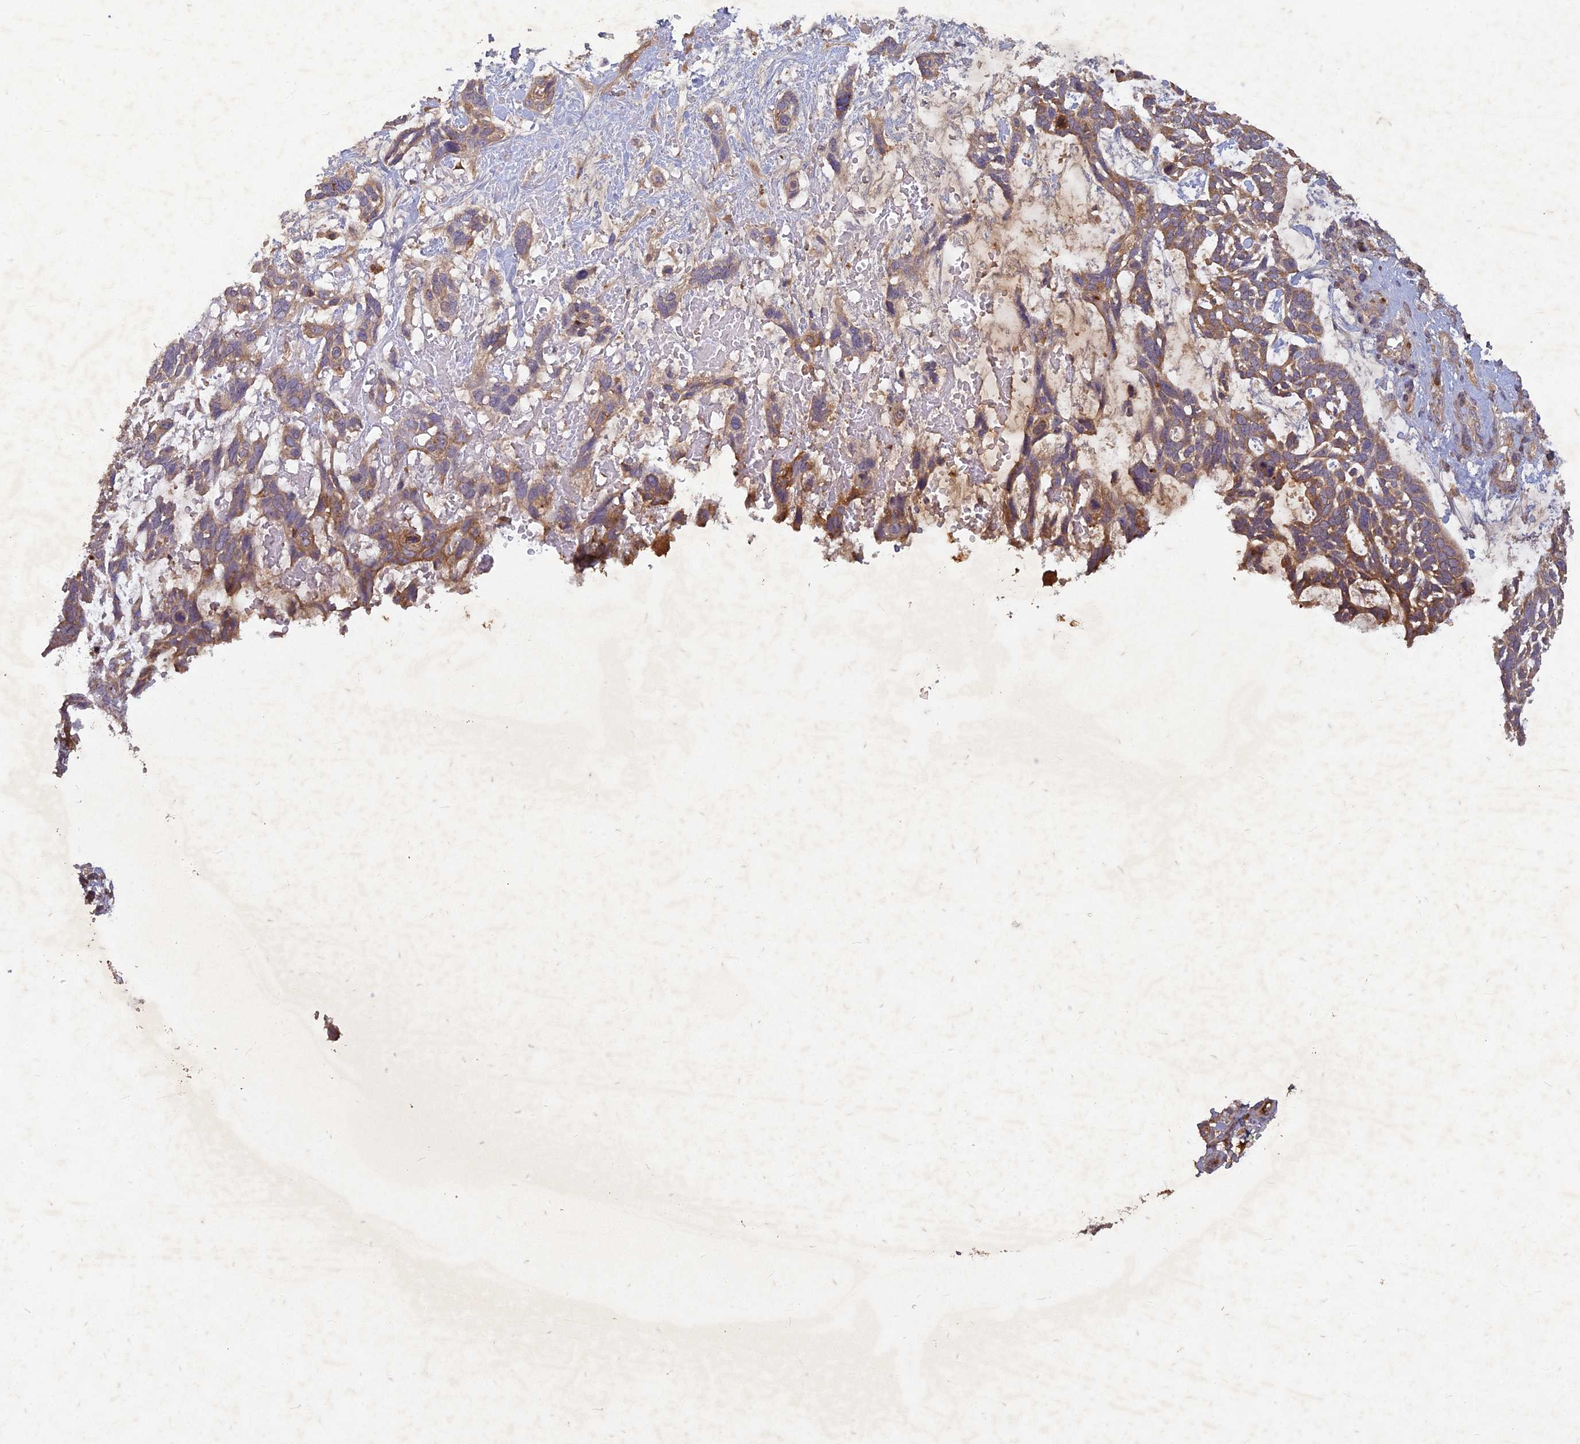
{"staining": {"intensity": "moderate", "quantity": ">75%", "location": "cytoplasmic/membranous"}, "tissue": "skin cancer", "cell_type": "Tumor cells", "image_type": "cancer", "snomed": [{"axis": "morphology", "description": "Basal cell carcinoma"}, {"axis": "topography", "description": "Skin"}], "caption": "This is a micrograph of immunohistochemistry (IHC) staining of skin cancer, which shows moderate positivity in the cytoplasmic/membranous of tumor cells.", "gene": "TCF25", "patient": {"sex": "male", "age": 88}}